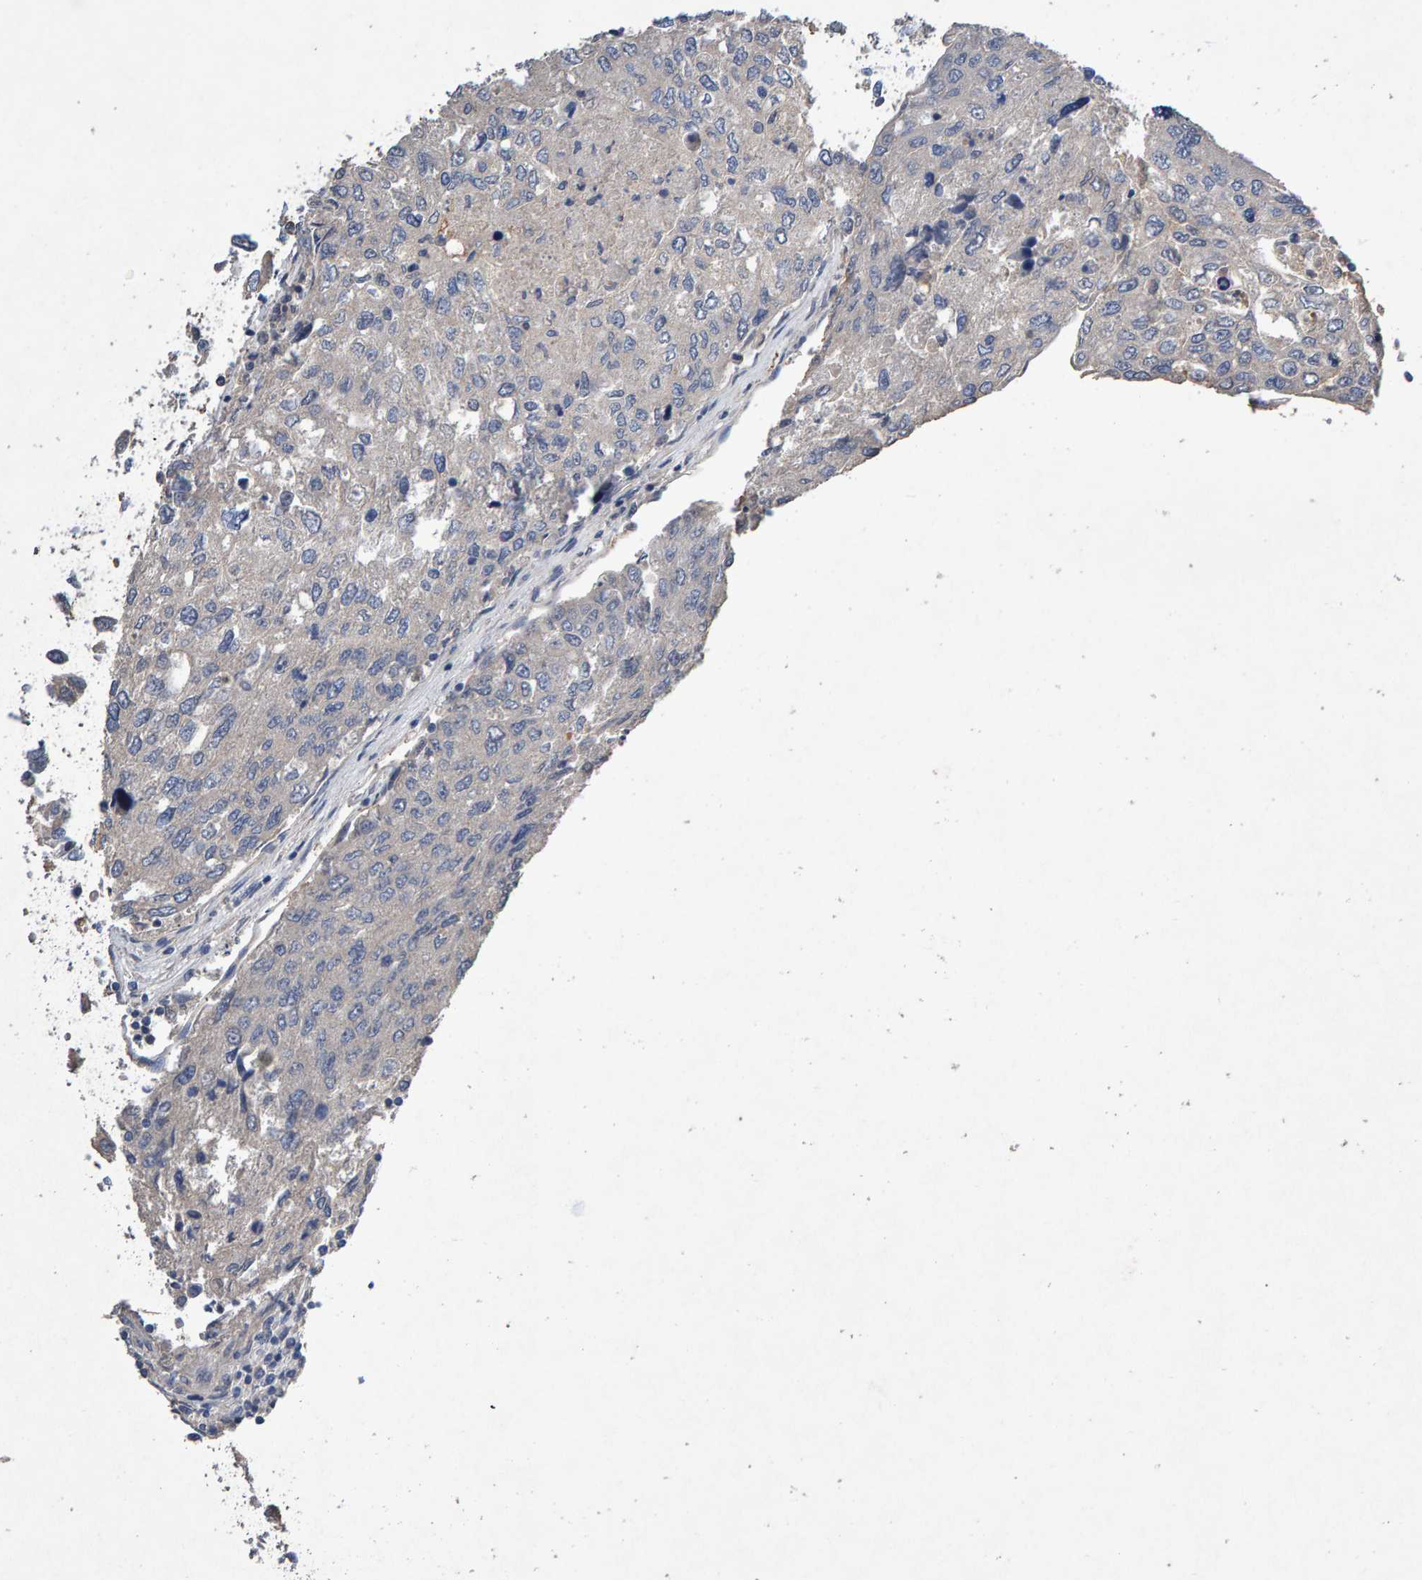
{"staining": {"intensity": "negative", "quantity": "none", "location": "none"}, "tissue": "urothelial cancer", "cell_type": "Tumor cells", "image_type": "cancer", "snomed": [{"axis": "morphology", "description": "Urothelial carcinoma, High grade"}, {"axis": "topography", "description": "Lymph node"}, {"axis": "topography", "description": "Urinary bladder"}], "caption": "Immunohistochemistry photomicrograph of neoplastic tissue: high-grade urothelial carcinoma stained with DAB (3,3'-diaminobenzidine) demonstrates no significant protein positivity in tumor cells.", "gene": "EFR3A", "patient": {"sex": "male", "age": 51}}